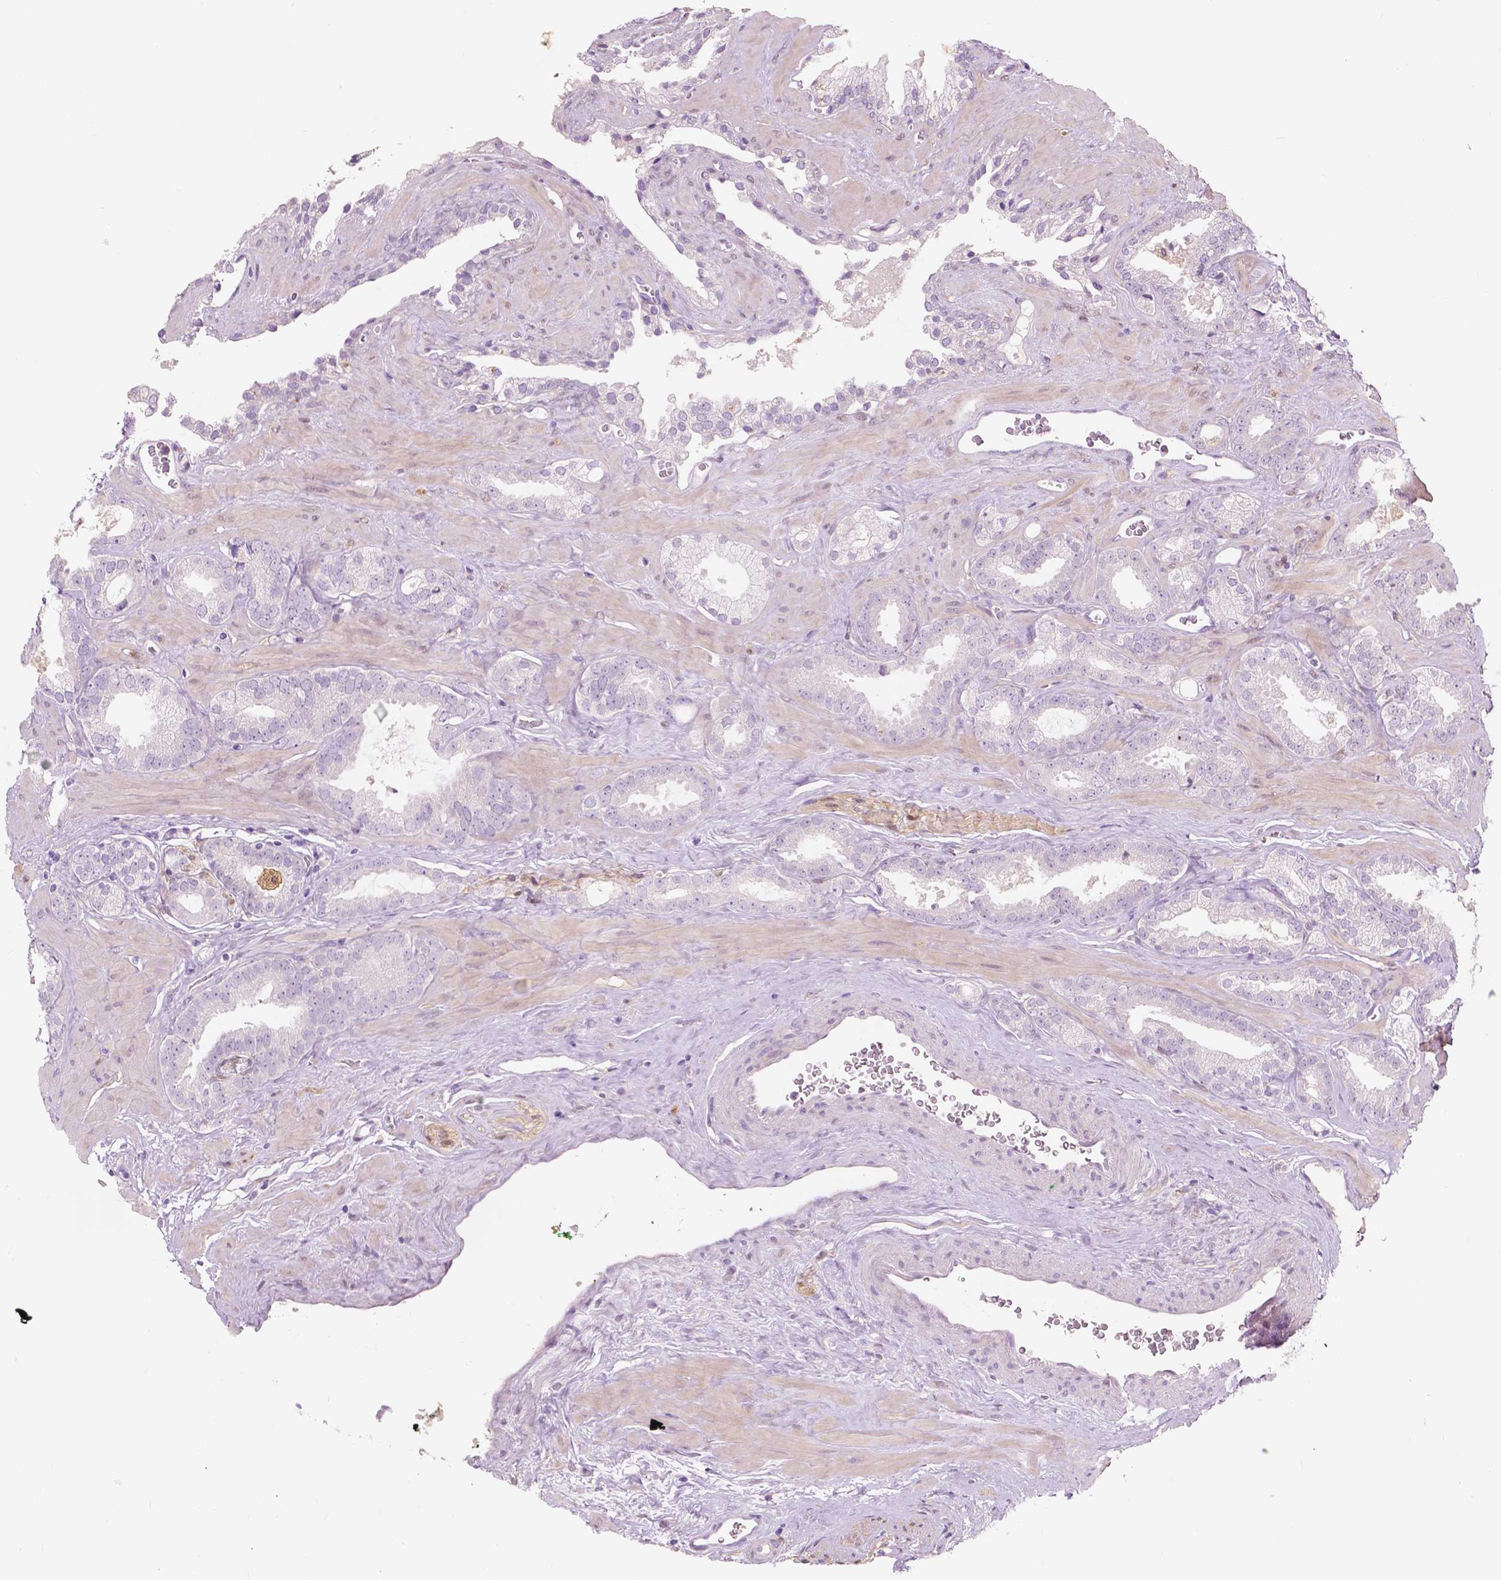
{"staining": {"intensity": "negative", "quantity": "none", "location": "none"}, "tissue": "prostate cancer", "cell_type": "Tumor cells", "image_type": "cancer", "snomed": [{"axis": "morphology", "description": "Adenocarcinoma, Low grade"}, {"axis": "topography", "description": "Prostate"}], "caption": "This is an immunohistochemistry (IHC) micrograph of human prostate low-grade adenocarcinoma. There is no positivity in tumor cells.", "gene": "GPR37", "patient": {"sex": "male", "age": 62}}